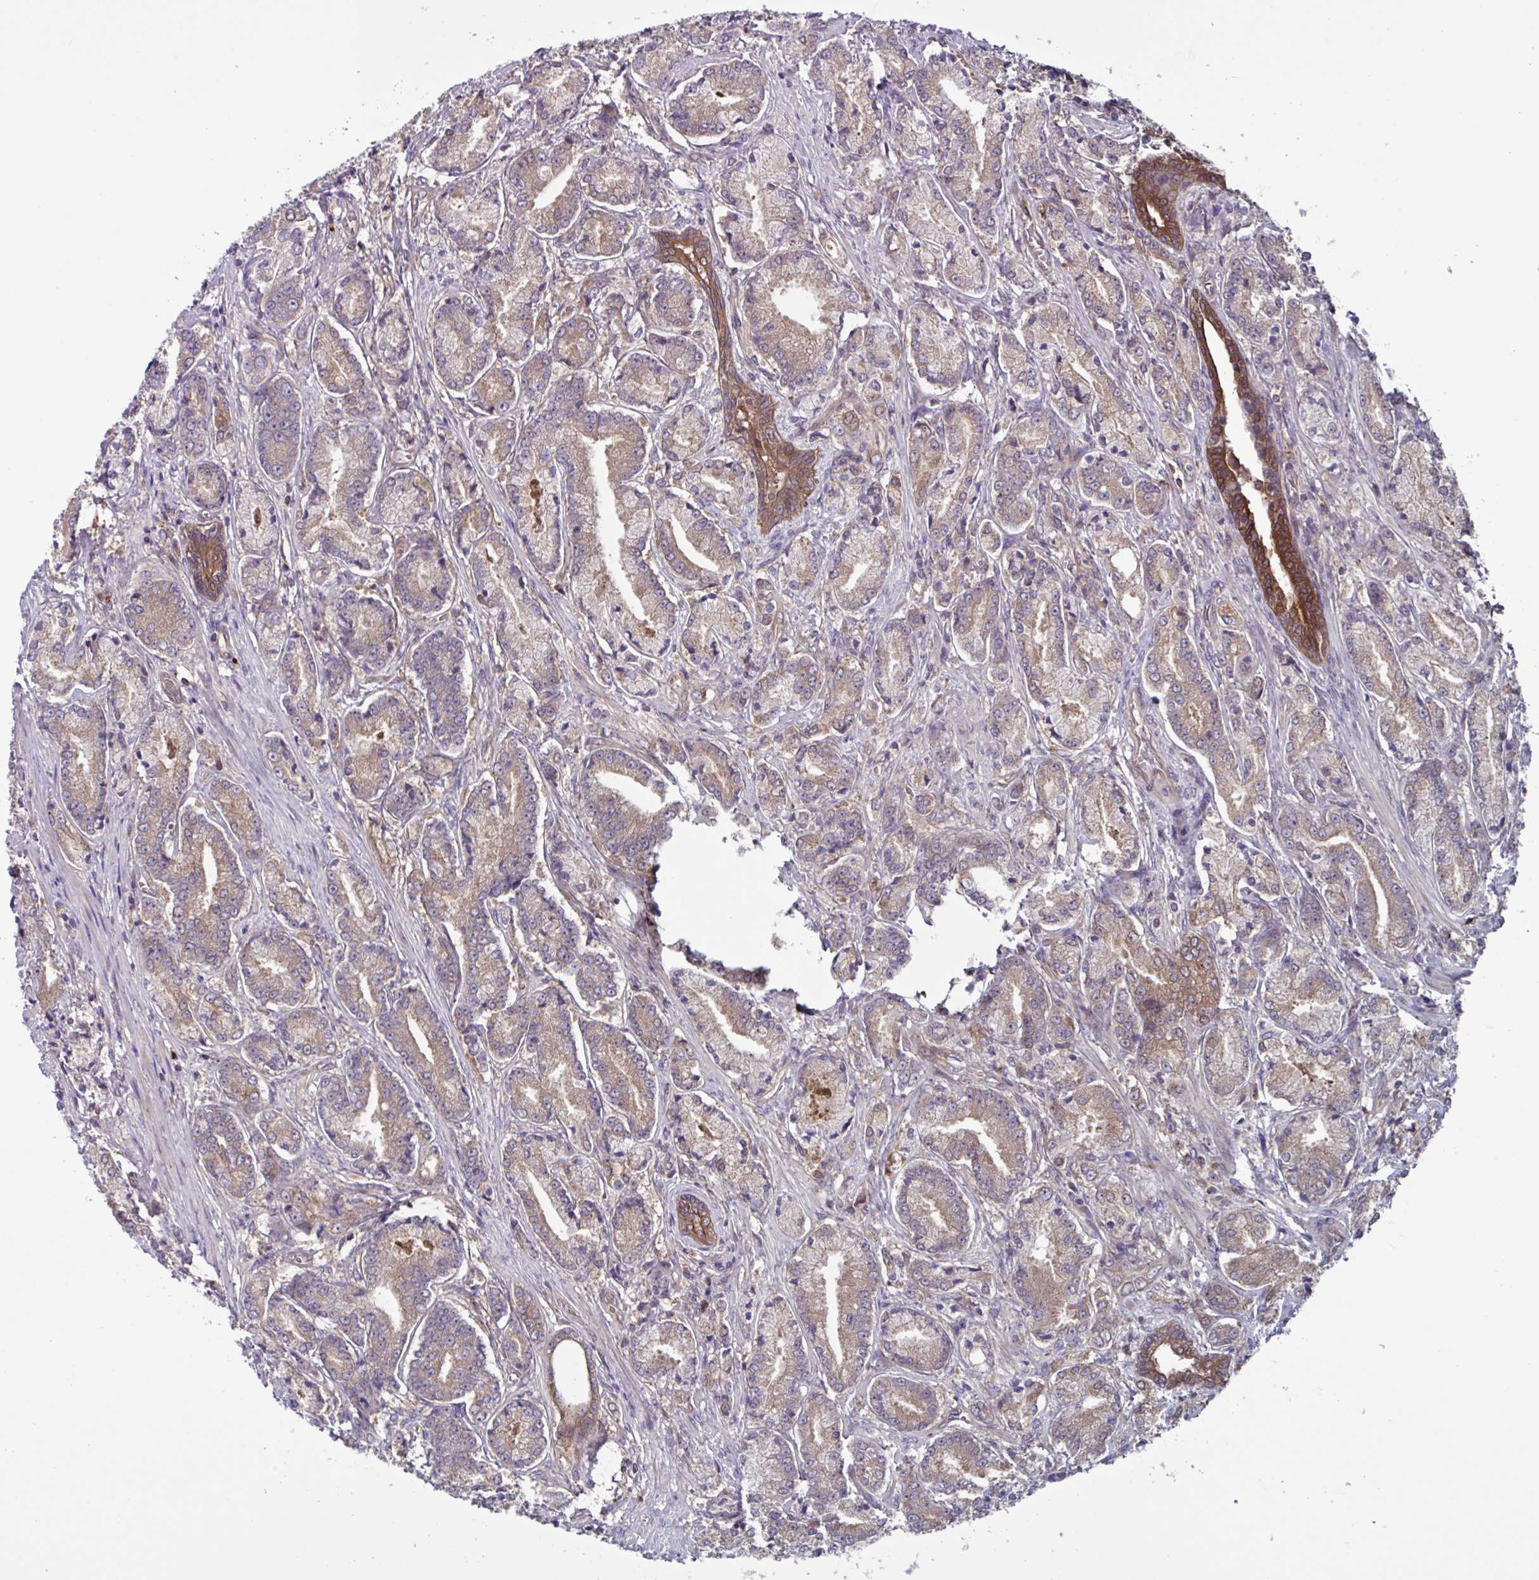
{"staining": {"intensity": "moderate", "quantity": "25%-75%", "location": "cytoplasmic/membranous"}, "tissue": "prostate cancer", "cell_type": "Tumor cells", "image_type": "cancer", "snomed": [{"axis": "morphology", "description": "Adenocarcinoma, High grade"}, {"axis": "topography", "description": "Prostate and seminal vesicle, NOS"}], "caption": "DAB (3,3'-diaminobenzidine) immunohistochemical staining of prostate adenocarcinoma (high-grade) reveals moderate cytoplasmic/membranous protein expression in approximately 25%-75% of tumor cells.", "gene": "GLTP", "patient": {"sex": "male", "age": 61}}